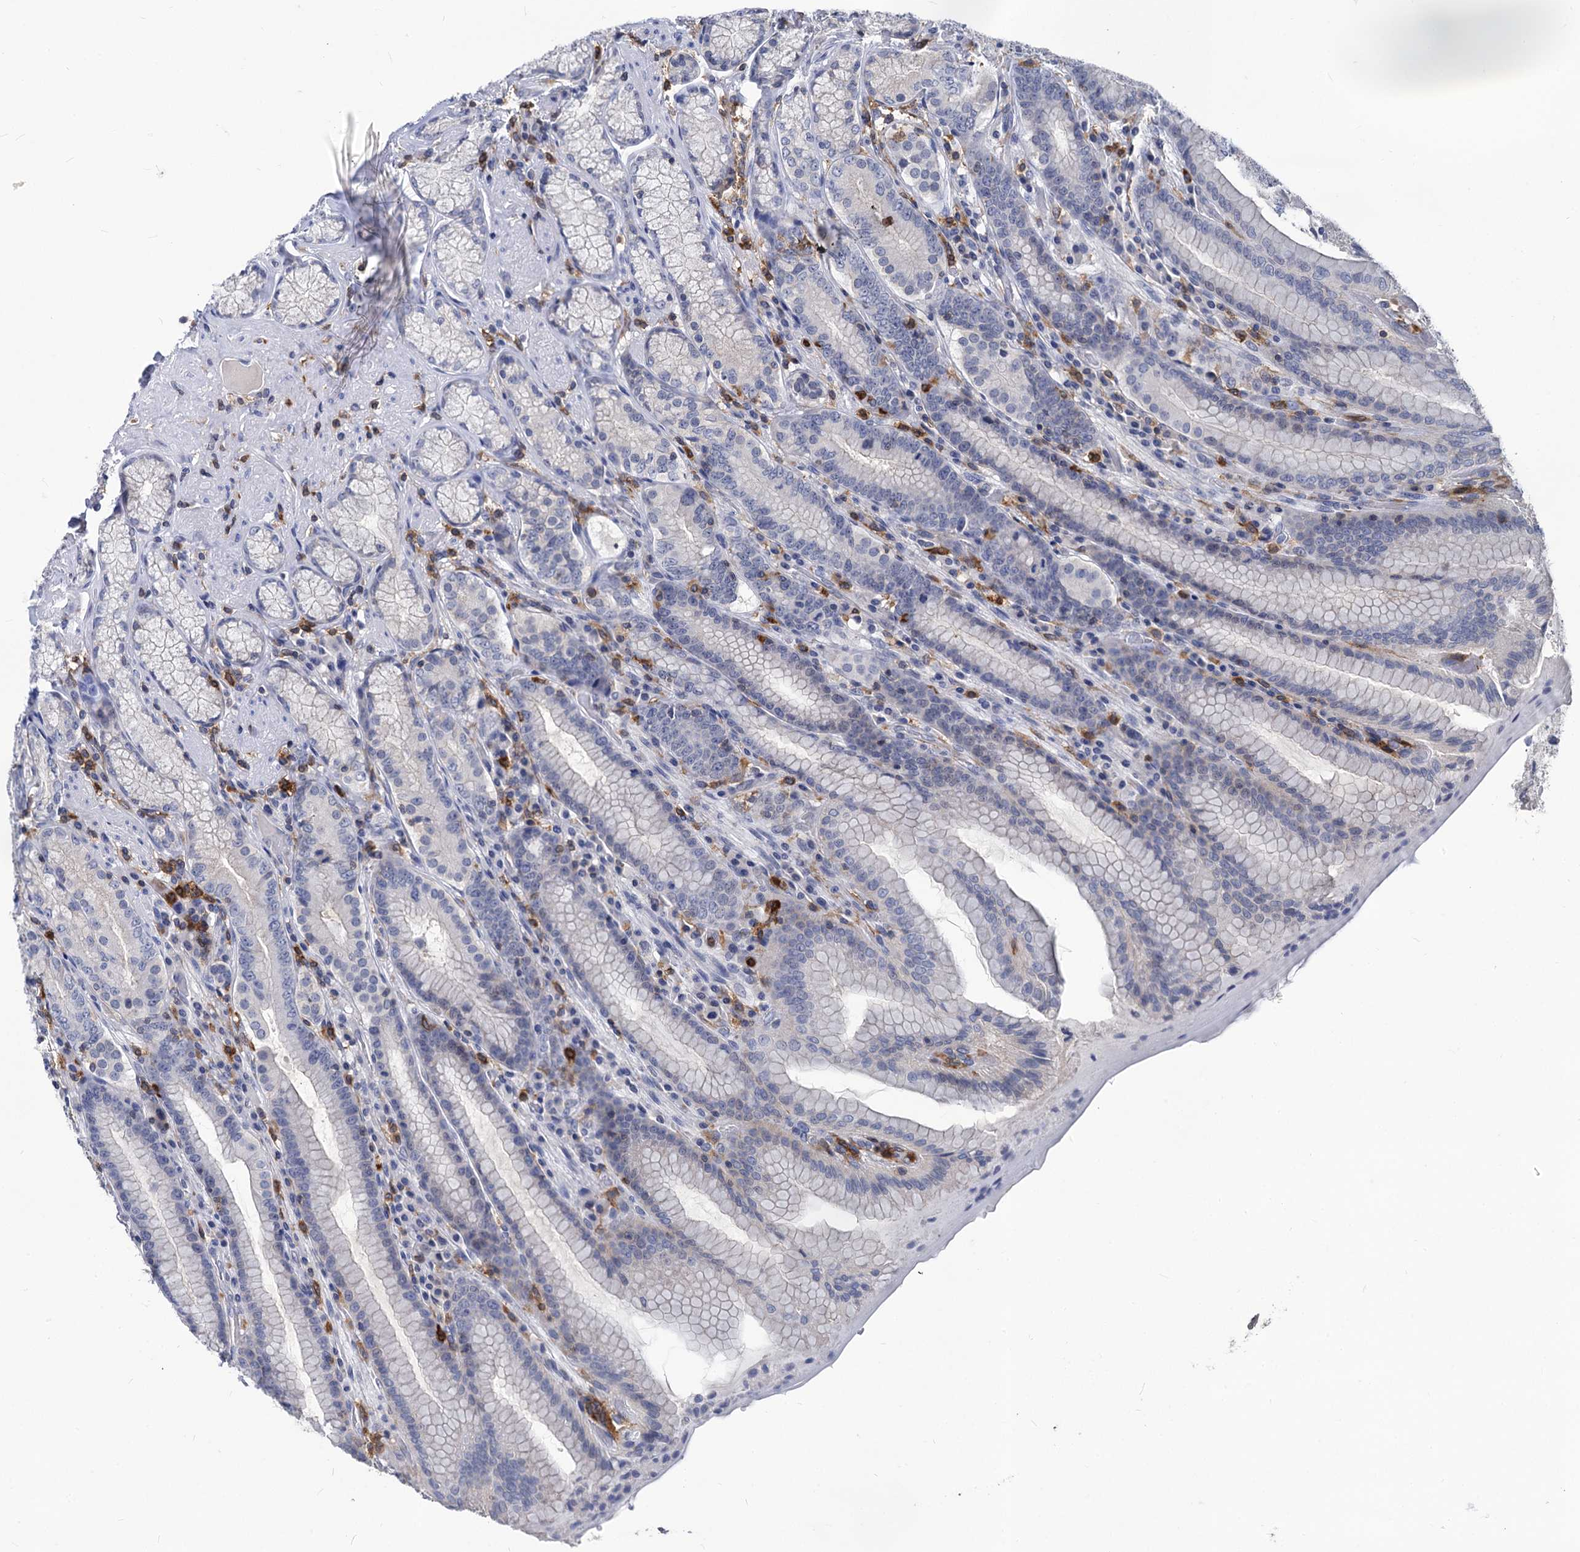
{"staining": {"intensity": "negative", "quantity": "none", "location": "none"}, "tissue": "stomach", "cell_type": "Glandular cells", "image_type": "normal", "snomed": [{"axis": "morphology", "description": "Normal tissue, NOS"}, {"axis": "topography", "description": "Stomach, upper"}, {"axis": "topography", "description": "Stomach, lower"}], "caption": "IHC of normal human stomach exhibits no expression in glandular cells. Brightfield microscopy of immunohistochemistry (IHC) stained with DAB (3,3'-diaminobenzidine) (brown) and hematoxylin (blue), captured at high magnification.", "gene": "RHOG", "patient": {"sex": "female", "age": 76}}